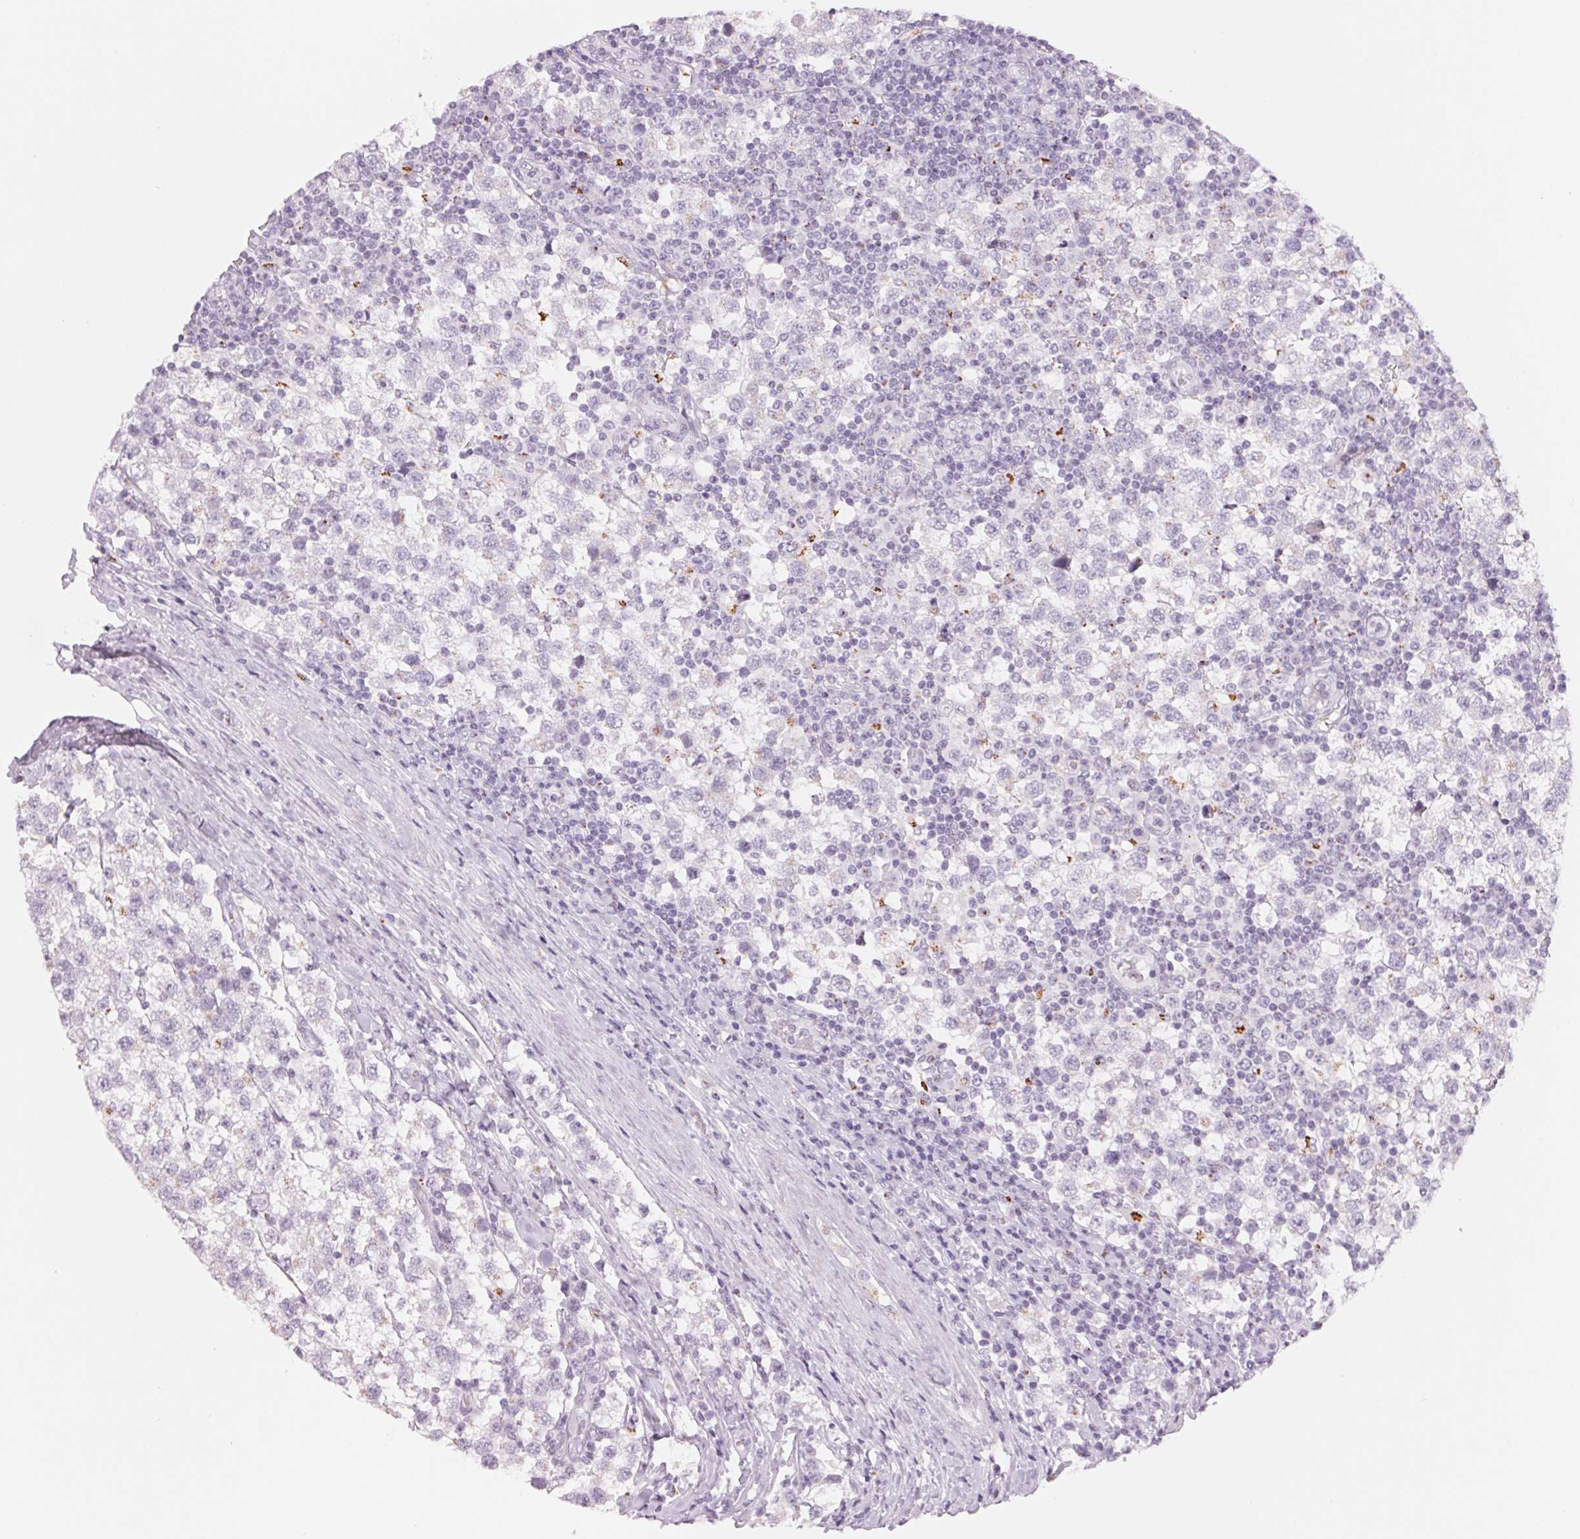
{"staining": {"intensity": "negative", "quantity": "none", "location": "none"}, "tissue": "testis cancer", "cell_type": "Tumor cells", "image_type": "cancer", "snomed": [{"axis": "morphology", "description": "Seminoma, NOS"}, {"axis": "topography", "description": "Testis"}], "caption": "Human seminoma (testis) stained for a protein using IHC demonstrates no positivity in tumor cells.", "gene": "GALNT7", "patient": {"sex": "male", "age": 34}}